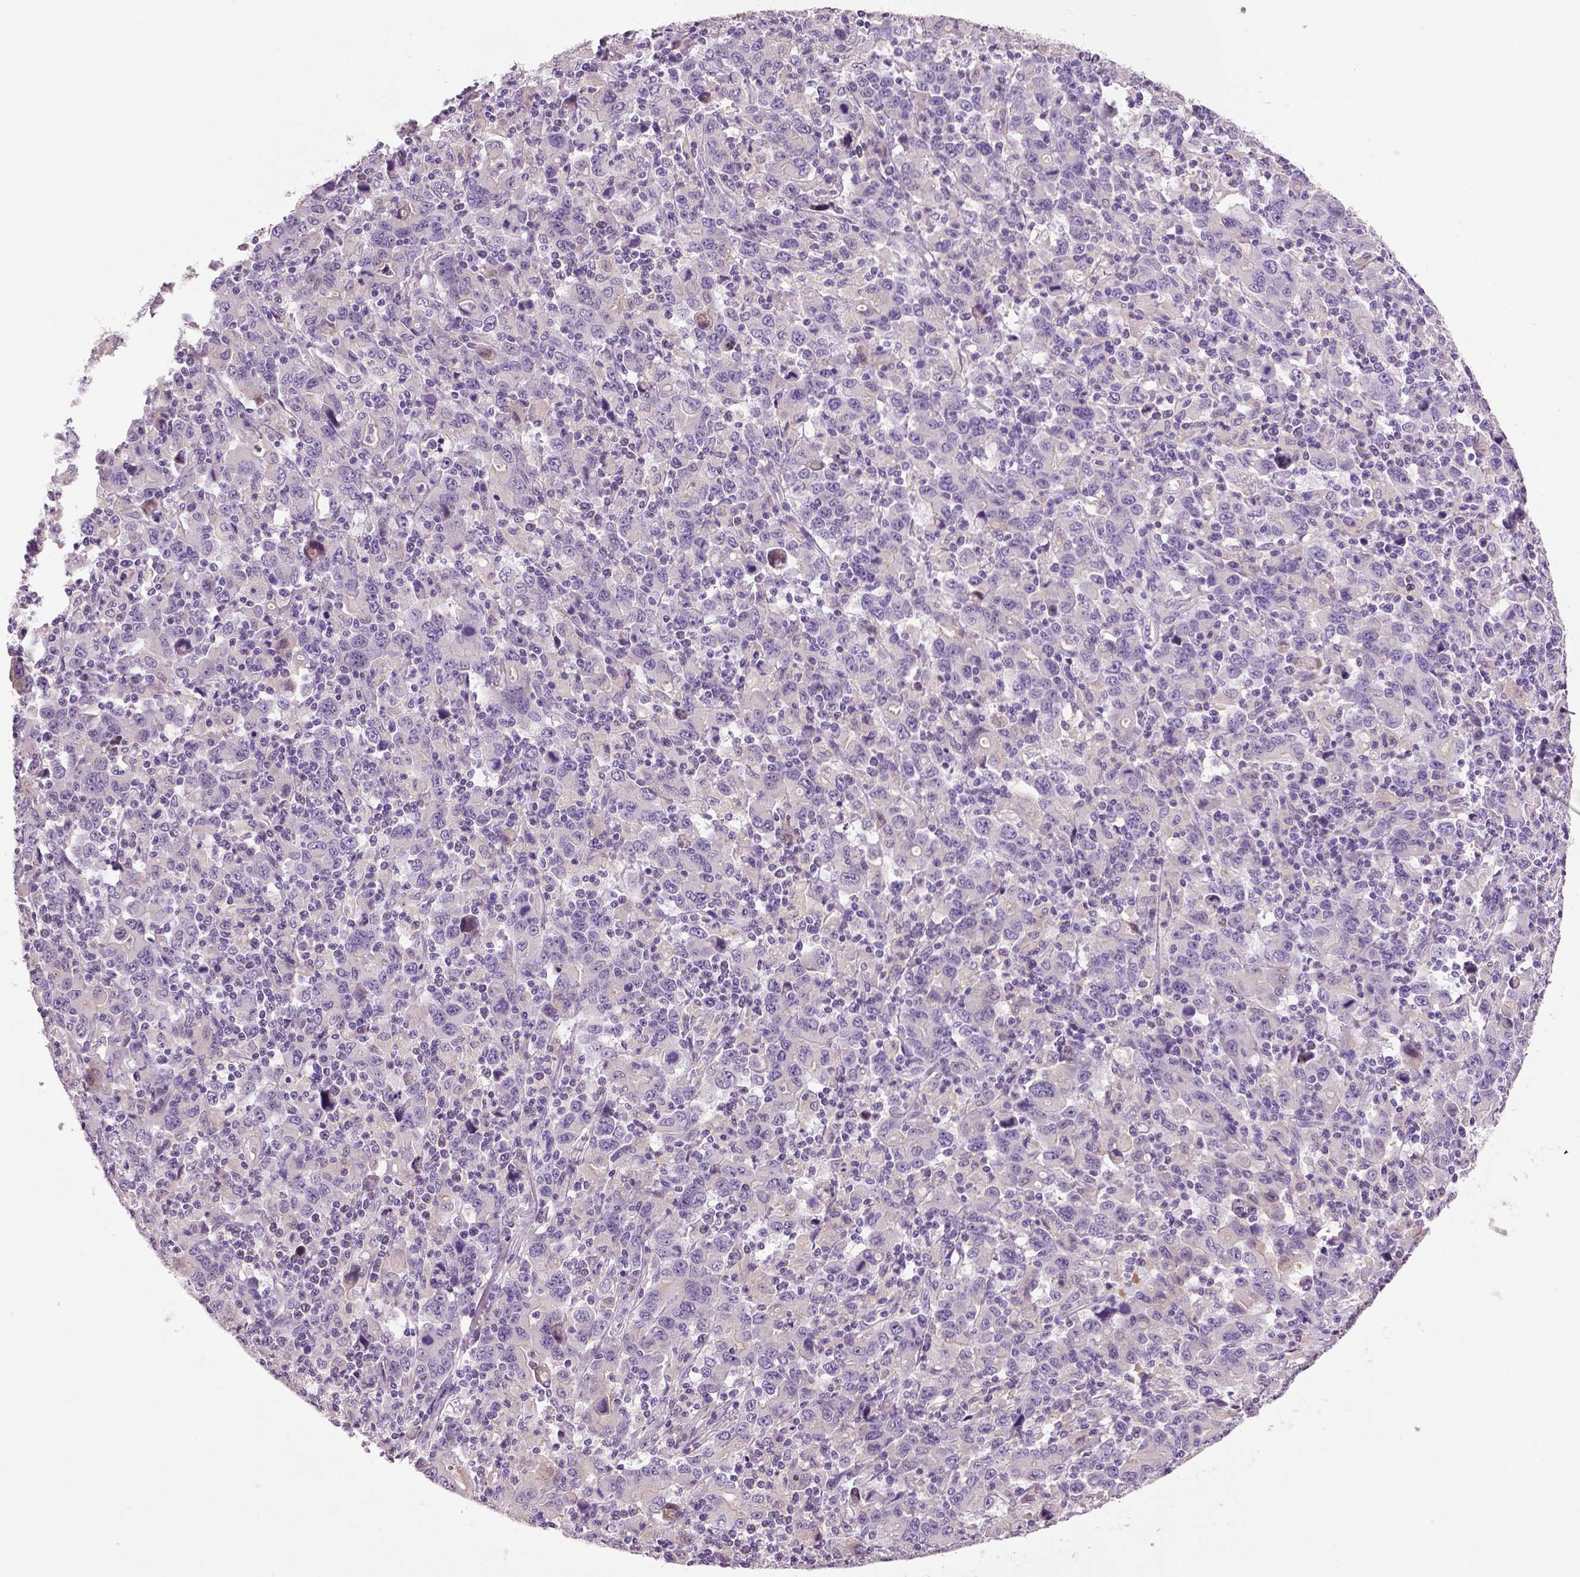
{"staining": {"intensity": "negative", "quantity": "none", "location": "none"}, "tissue": "stomach cancer", "cell_type": "Tumor cells", "image_type": "cancer", "snomed": [{"axis": "morphology", "description": "Adenocarcinoma, NOS"}, {"axis": "topography", "description": "Stomach, upper"}], "caption": "Human stomach cancer (adenocarcinoma) stained for a protein using immunohistochemistry demonstrates no positivity in tumor cells.", "gene": "DNAH12", "patient": {"sex": "male", "age": 69}}